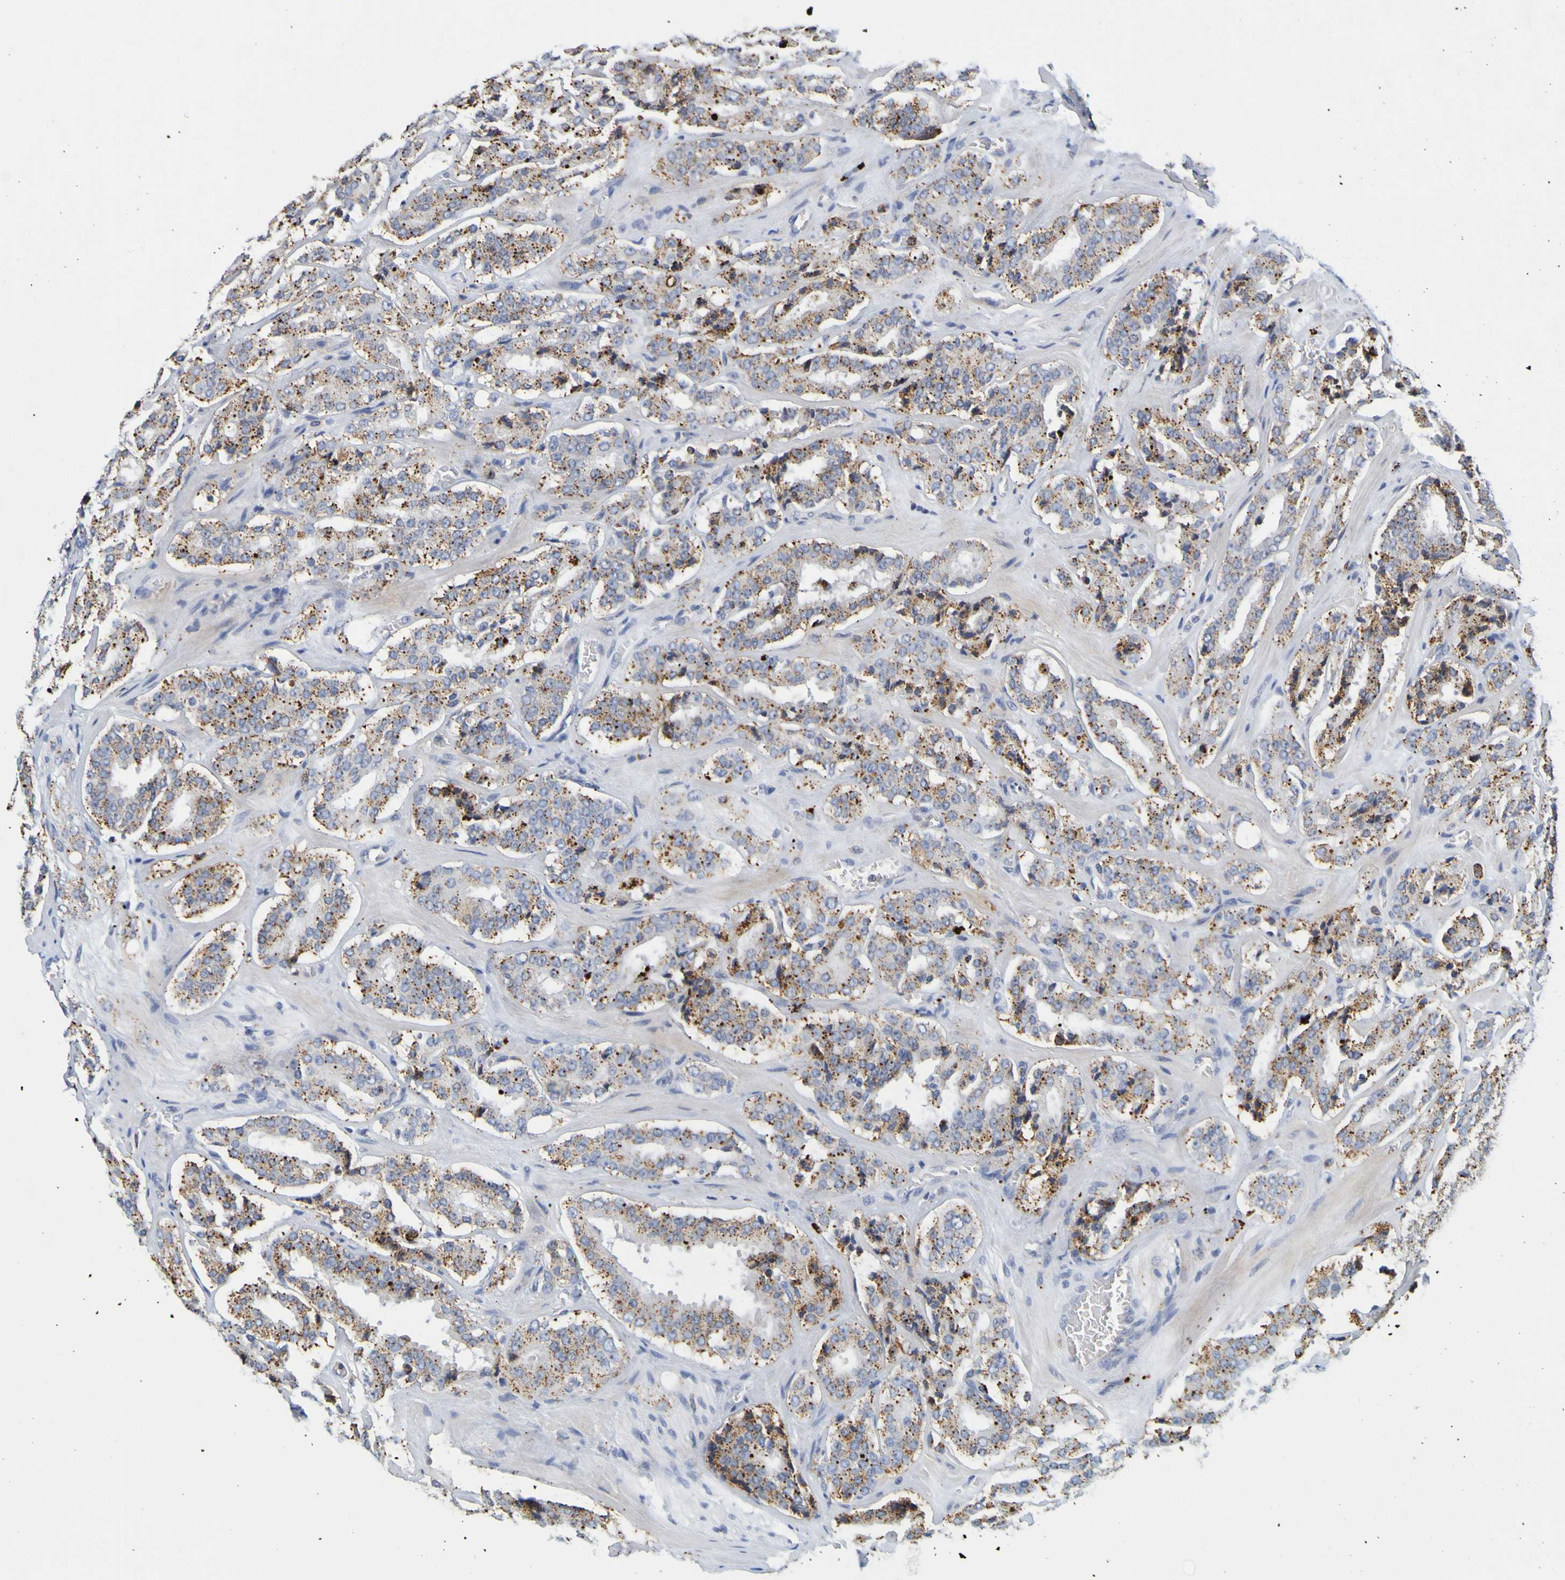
{"staining": {"intensity": "moderate", "quantity": ">75%", "location": "cytoplasmic/membranous"}, "tissue": "prostate cancer", "cell_type": "Tumor cells", "image_type": "cancer", "snomed": [{"axis": "morphology", "description": "Adenocarcinoma, High grade"}, {"axis": "topography", "description": "Prostate"}], "caption": "Moderate cytoplasmic/membranous positivity for a protein is present in about >75% of tumor cells of prostate cancer using immunohistochemistry.", "gene": "TPH1", "patient": {"sex": "male", "age": 60}}